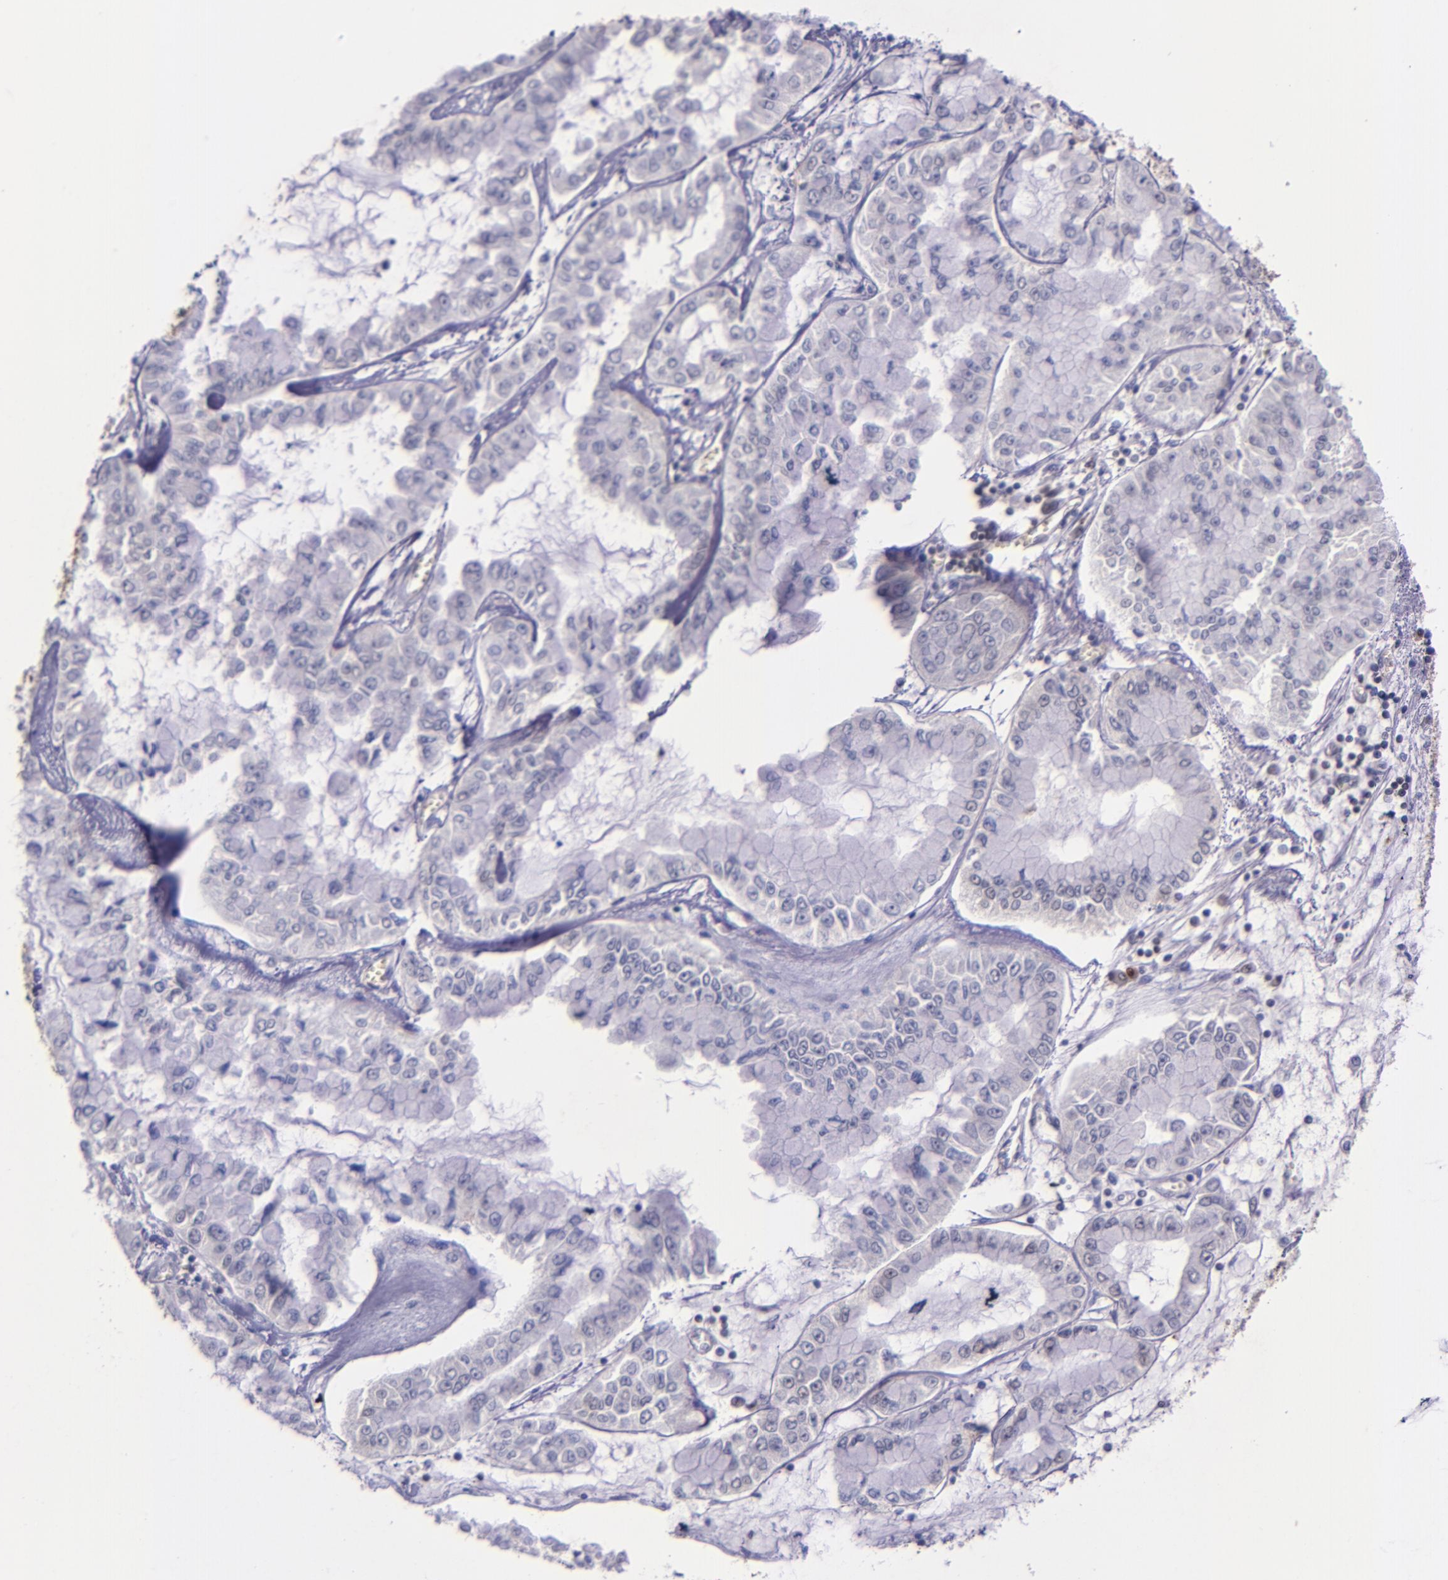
{"staining": {"intensity": "moderate", "quantity": ">75%", "location": "nuclear"}, "tissue": "liver cancer", "cell_type": "Tumor cells", "image_type": "cancer", "snomed": [{"axis": "morphology", "description": "Cholangiocarcinoma"}, {"axis": "topography", "description": "Liver"}], "caption": "Moderate nuclear protein expression is seen in about >75% of tumor cells in liver cancer (cholangiocarcinoma).", "gene": "MGMT", "patient": {"sex": "female", "age": 79}}